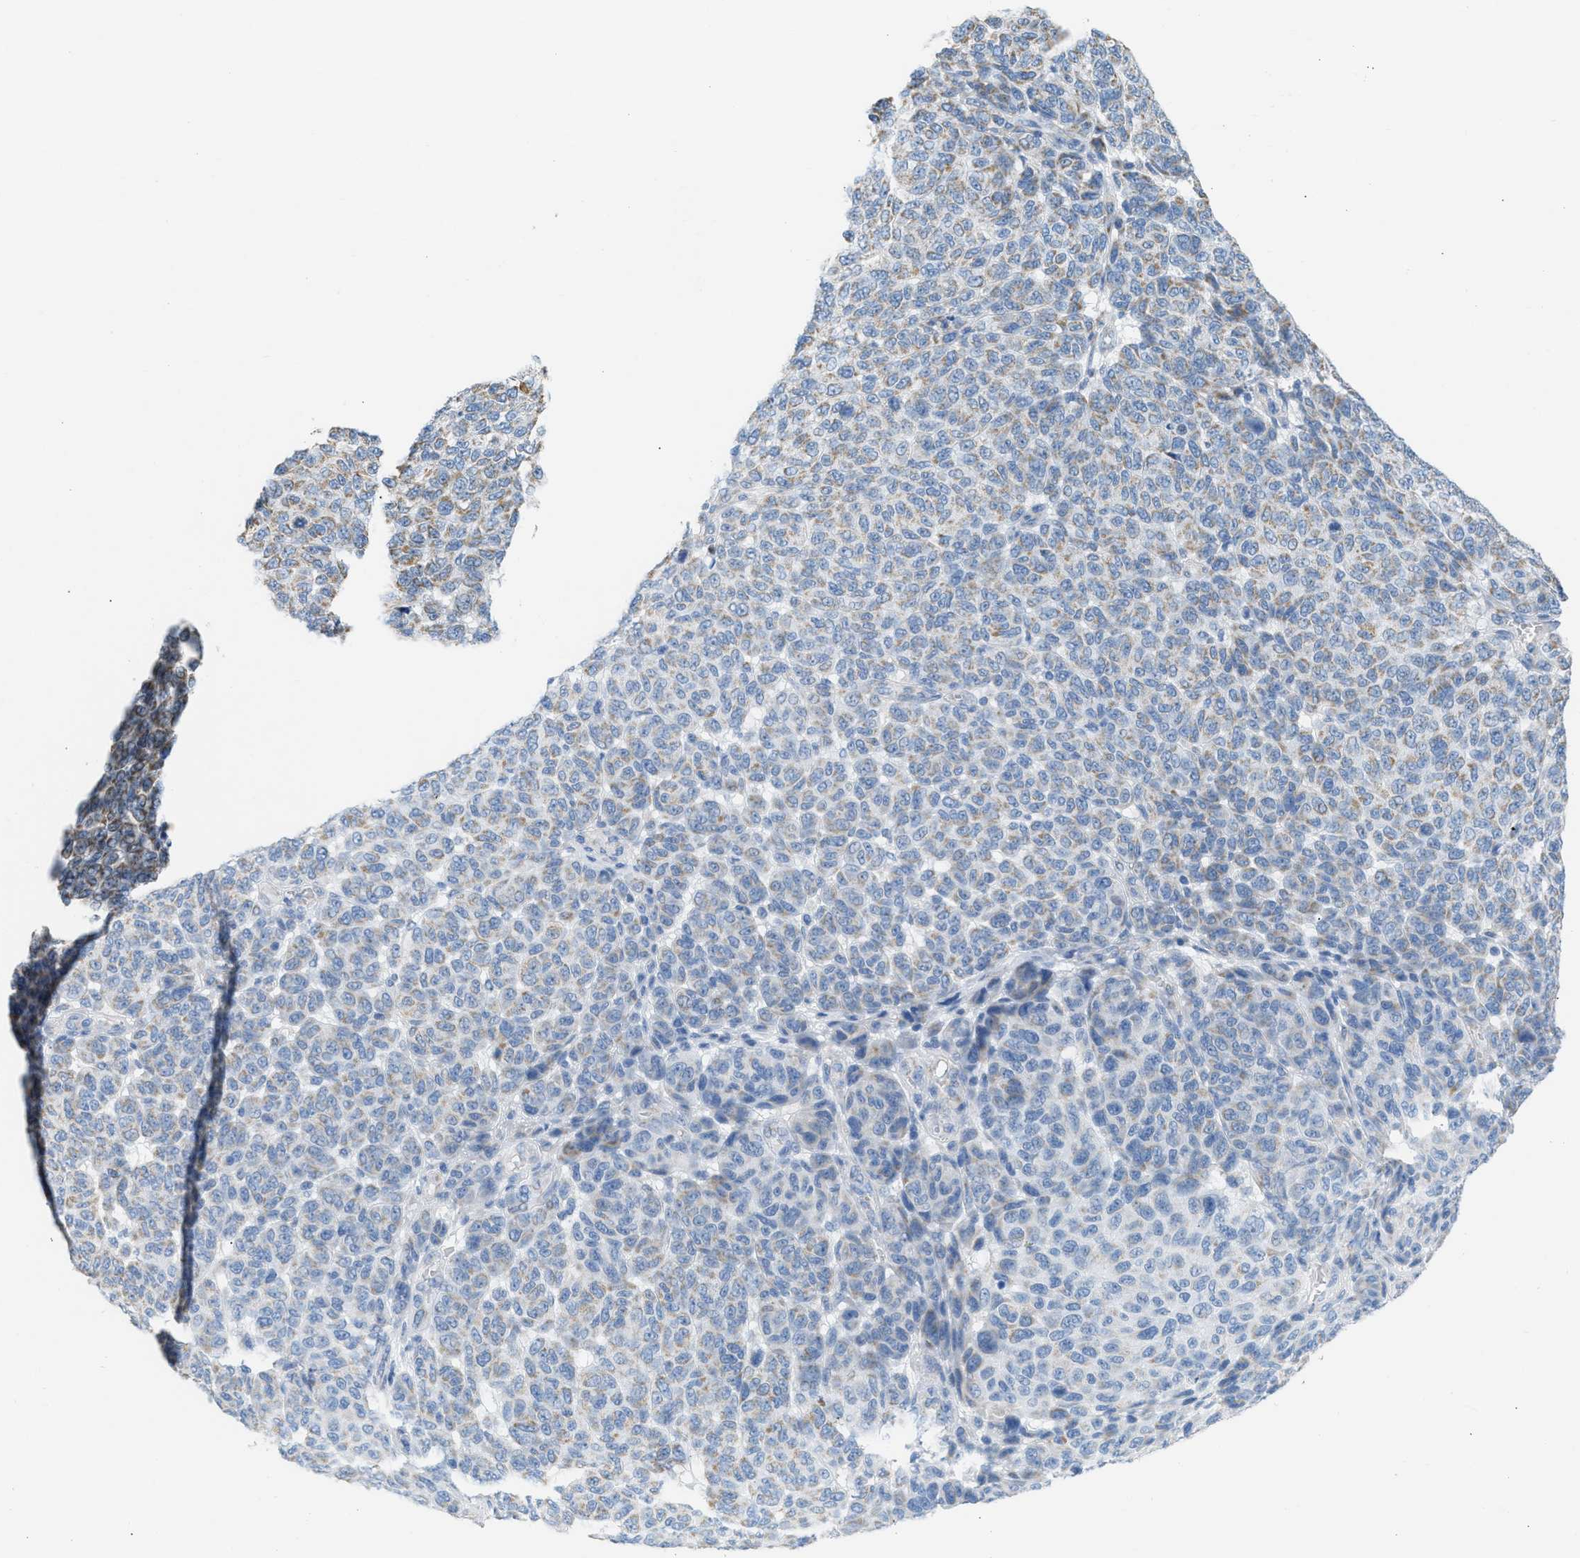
{"staining": {"intensity": "moderate", "quantity": "25%-75%", "location": "cytoplasmic/membranous"}, "tissue": "melanoma", "cell_type": "Tumor cells", "image_type": "cancer", "snomed": [{"axis": "morphology", "description": "Malignant melanoma, NOS"}, {"axis": "topography", "description": "Skin"}], "caption": "Protein analysis of melanoma tissue reveals moderate cytoplasmic/membranous expression in about 25%-75% of tumor cells.", "gene": "NDUFS8", "patient": {"sex": "male", "age": 59}}